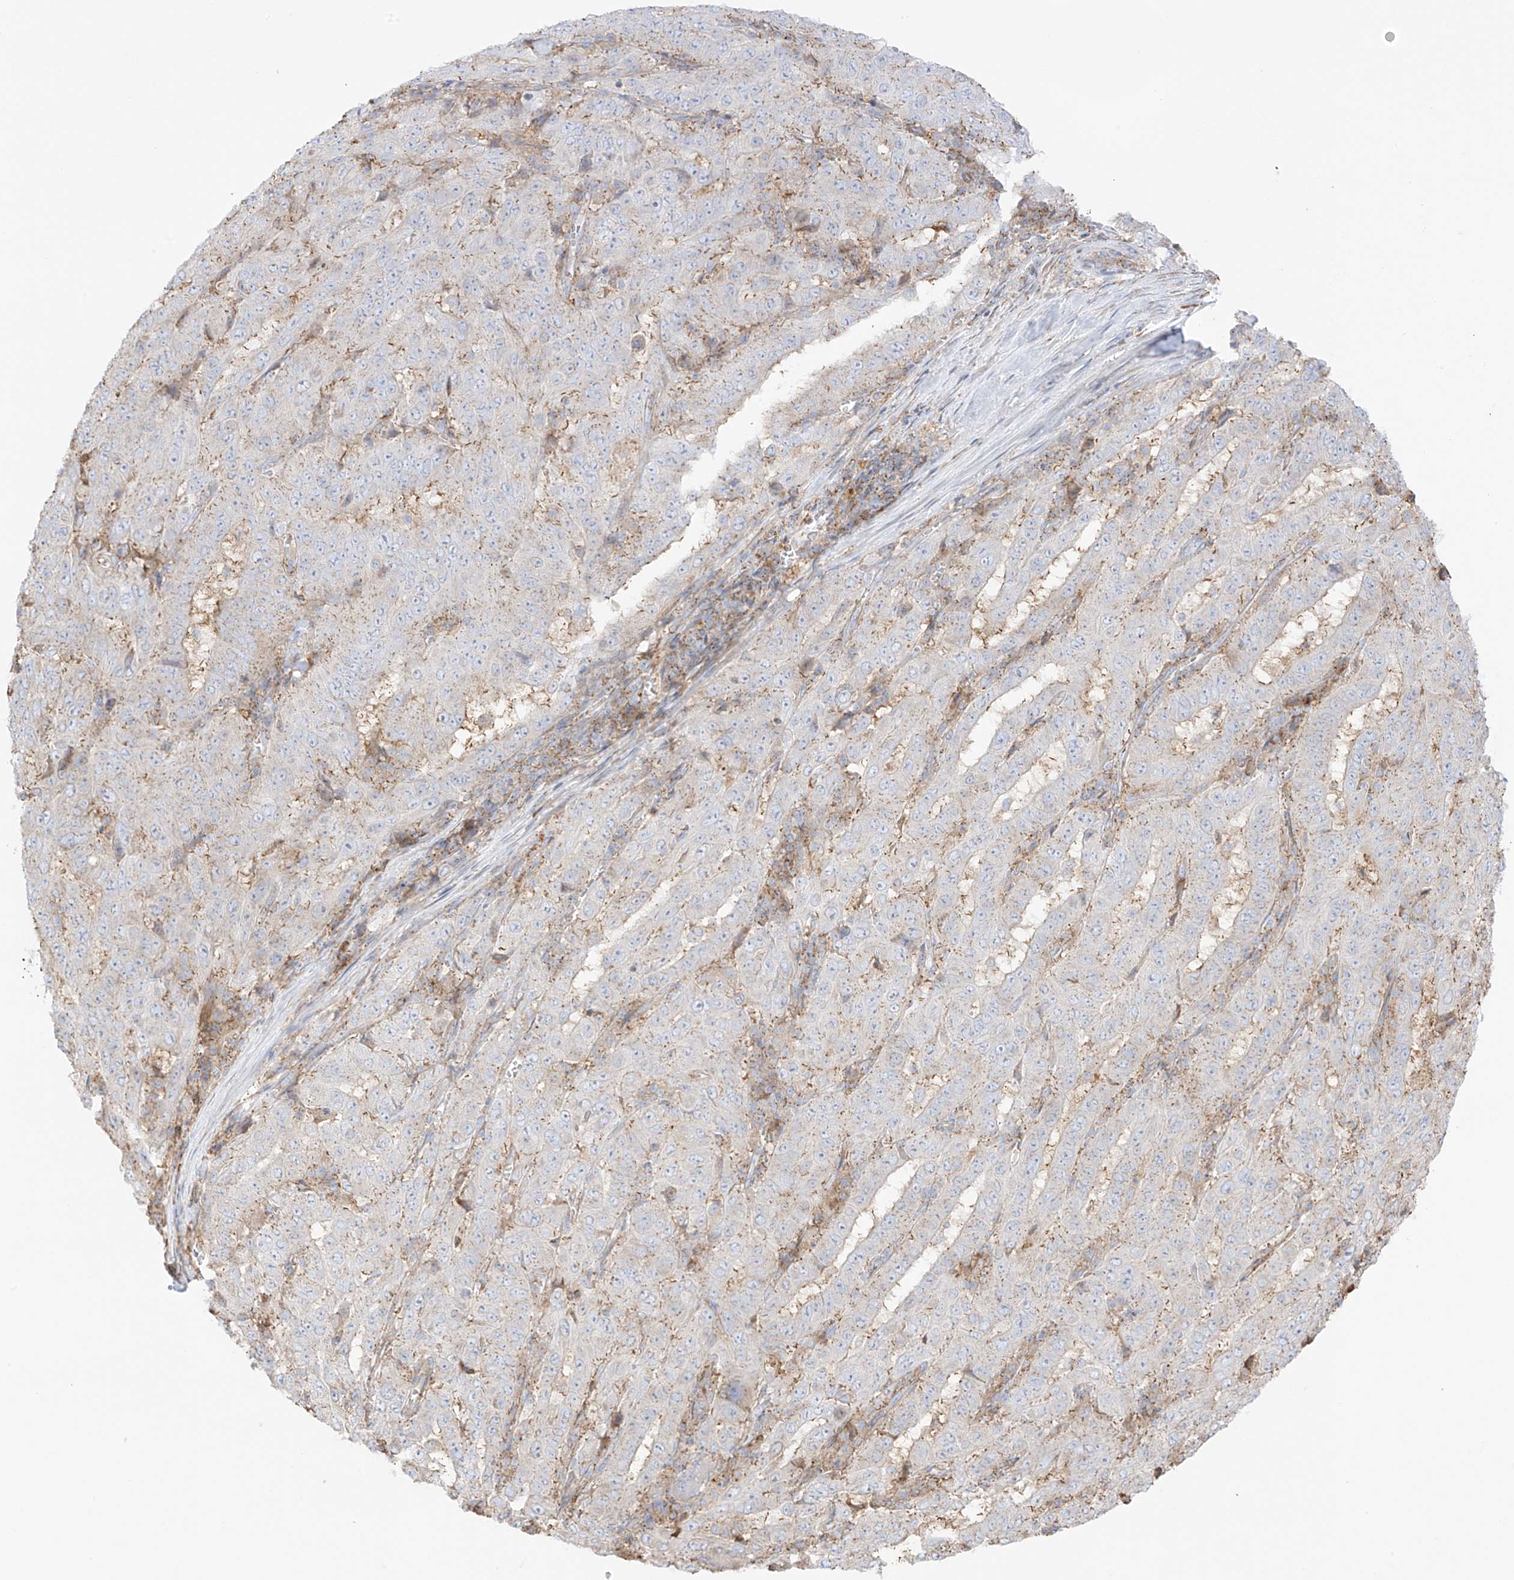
{"staining": {"intensity": "moderate", "quantity": "<25%", "location": "cytoplasmic/membranous"}, "tissue": "pancreatic cancer", "cell_type": "Tumor cells", "image_type": "cancer", "snomed": [{"axis": "morphology", "description": "Adenocarcinoma, NOS"}, {"axis": "topography", "description": "Pancreas"}], "caption": "Immunohistochemistry micrograph of neoplastic tissue: pancreatic cancer (adenocarcinoma) stained using immunohistochemistry (IHC) exhibits low levels of moderate protein expression localized specifically in the cytoplasmic/membranous of tumor cells, appearing as a cytoplasmic/membranous brown color.", "gene": "XKR3", "patient": {"sex": "male", "age": 63}}